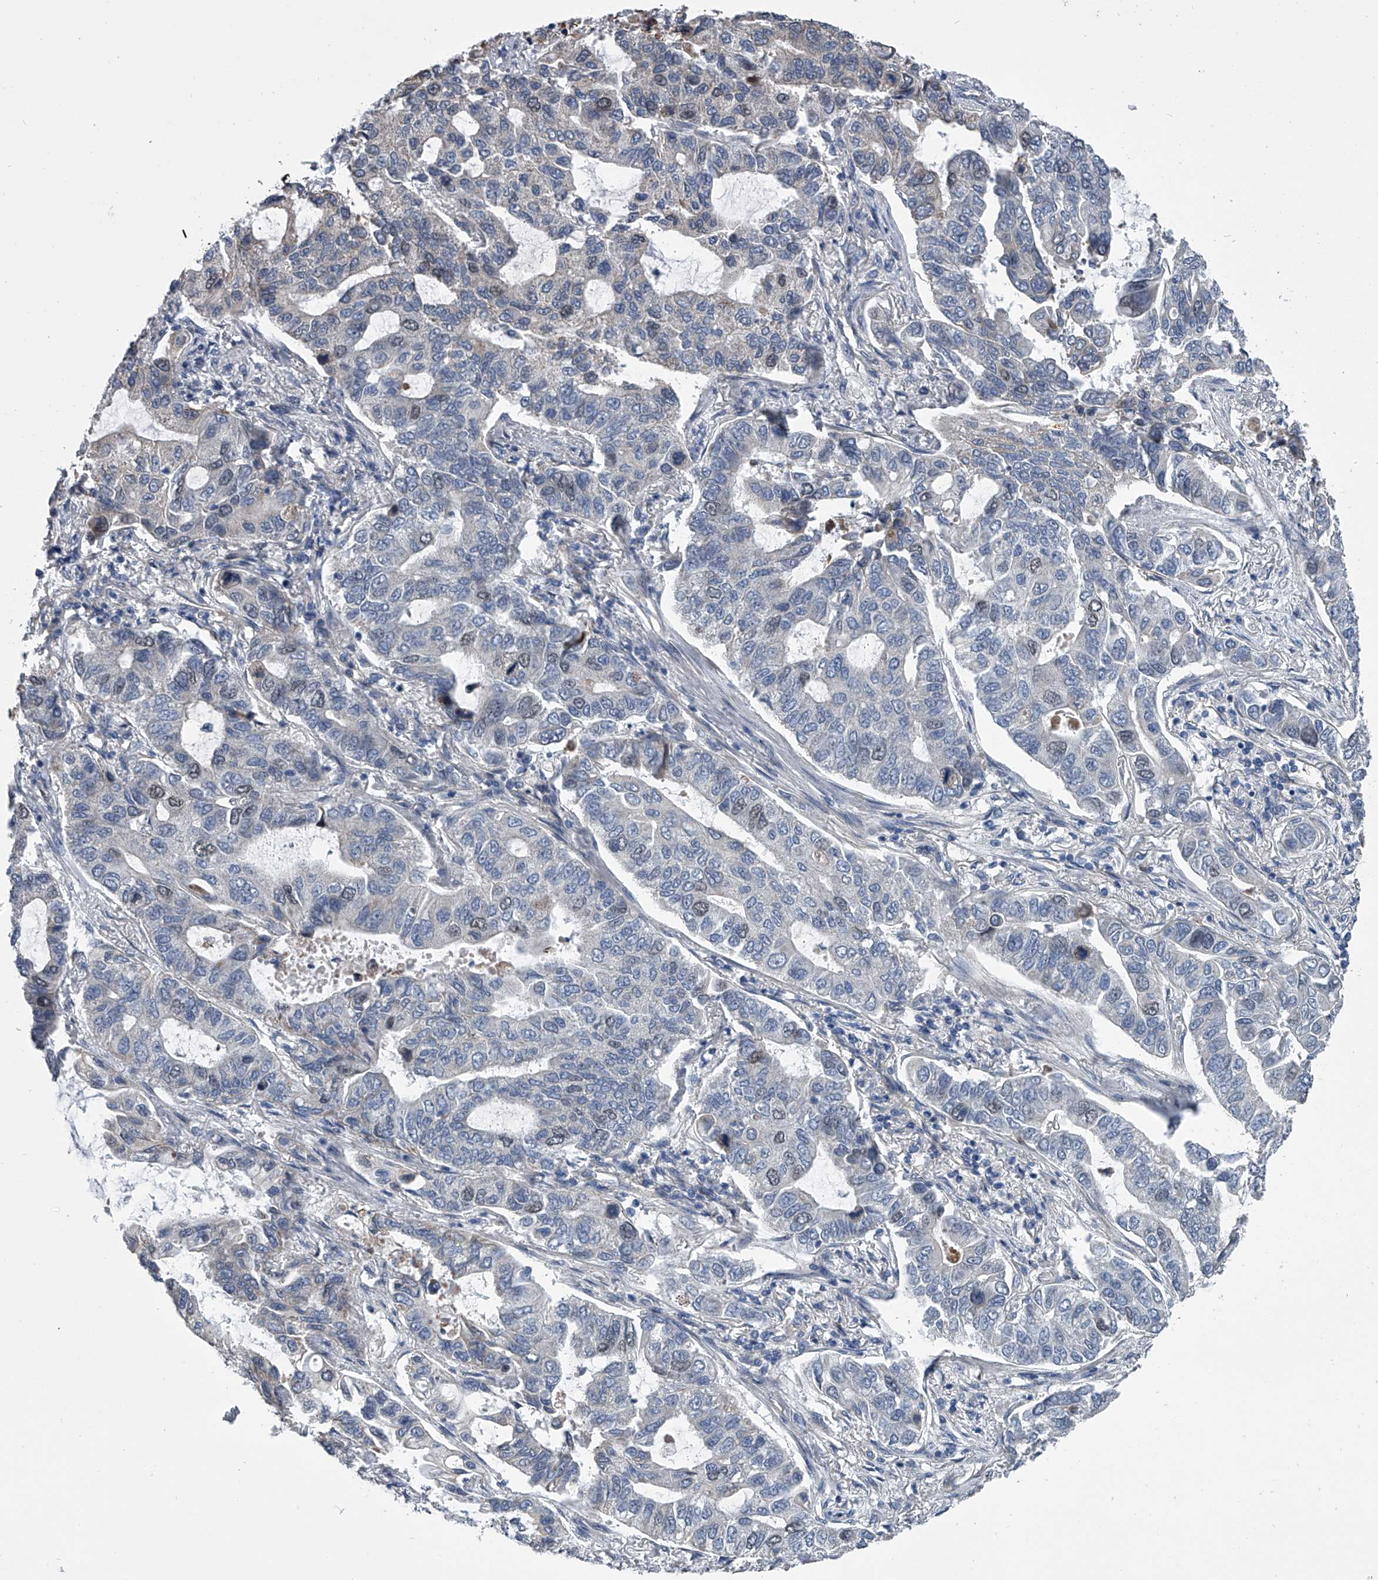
{"staining": {"intensity": "negative", "quantity": "none", "location": "none"}, "tissue": "lung cancer", "cell_type": "Tumor cells", "image_type": "cancer", "snomed": [{"axis": "morphology", "description": "Adenocarcinoma, NOS"}, {"axis": "topography", "description": "Lung"}], "caption": "High power microscopy photomicrograph of an IHC image of lung cancer (adenocarcinoma), revealing no significant staining in tumor cells.", "gene": "ABCG1", "patient": {"sex": "male", "age": 64}}